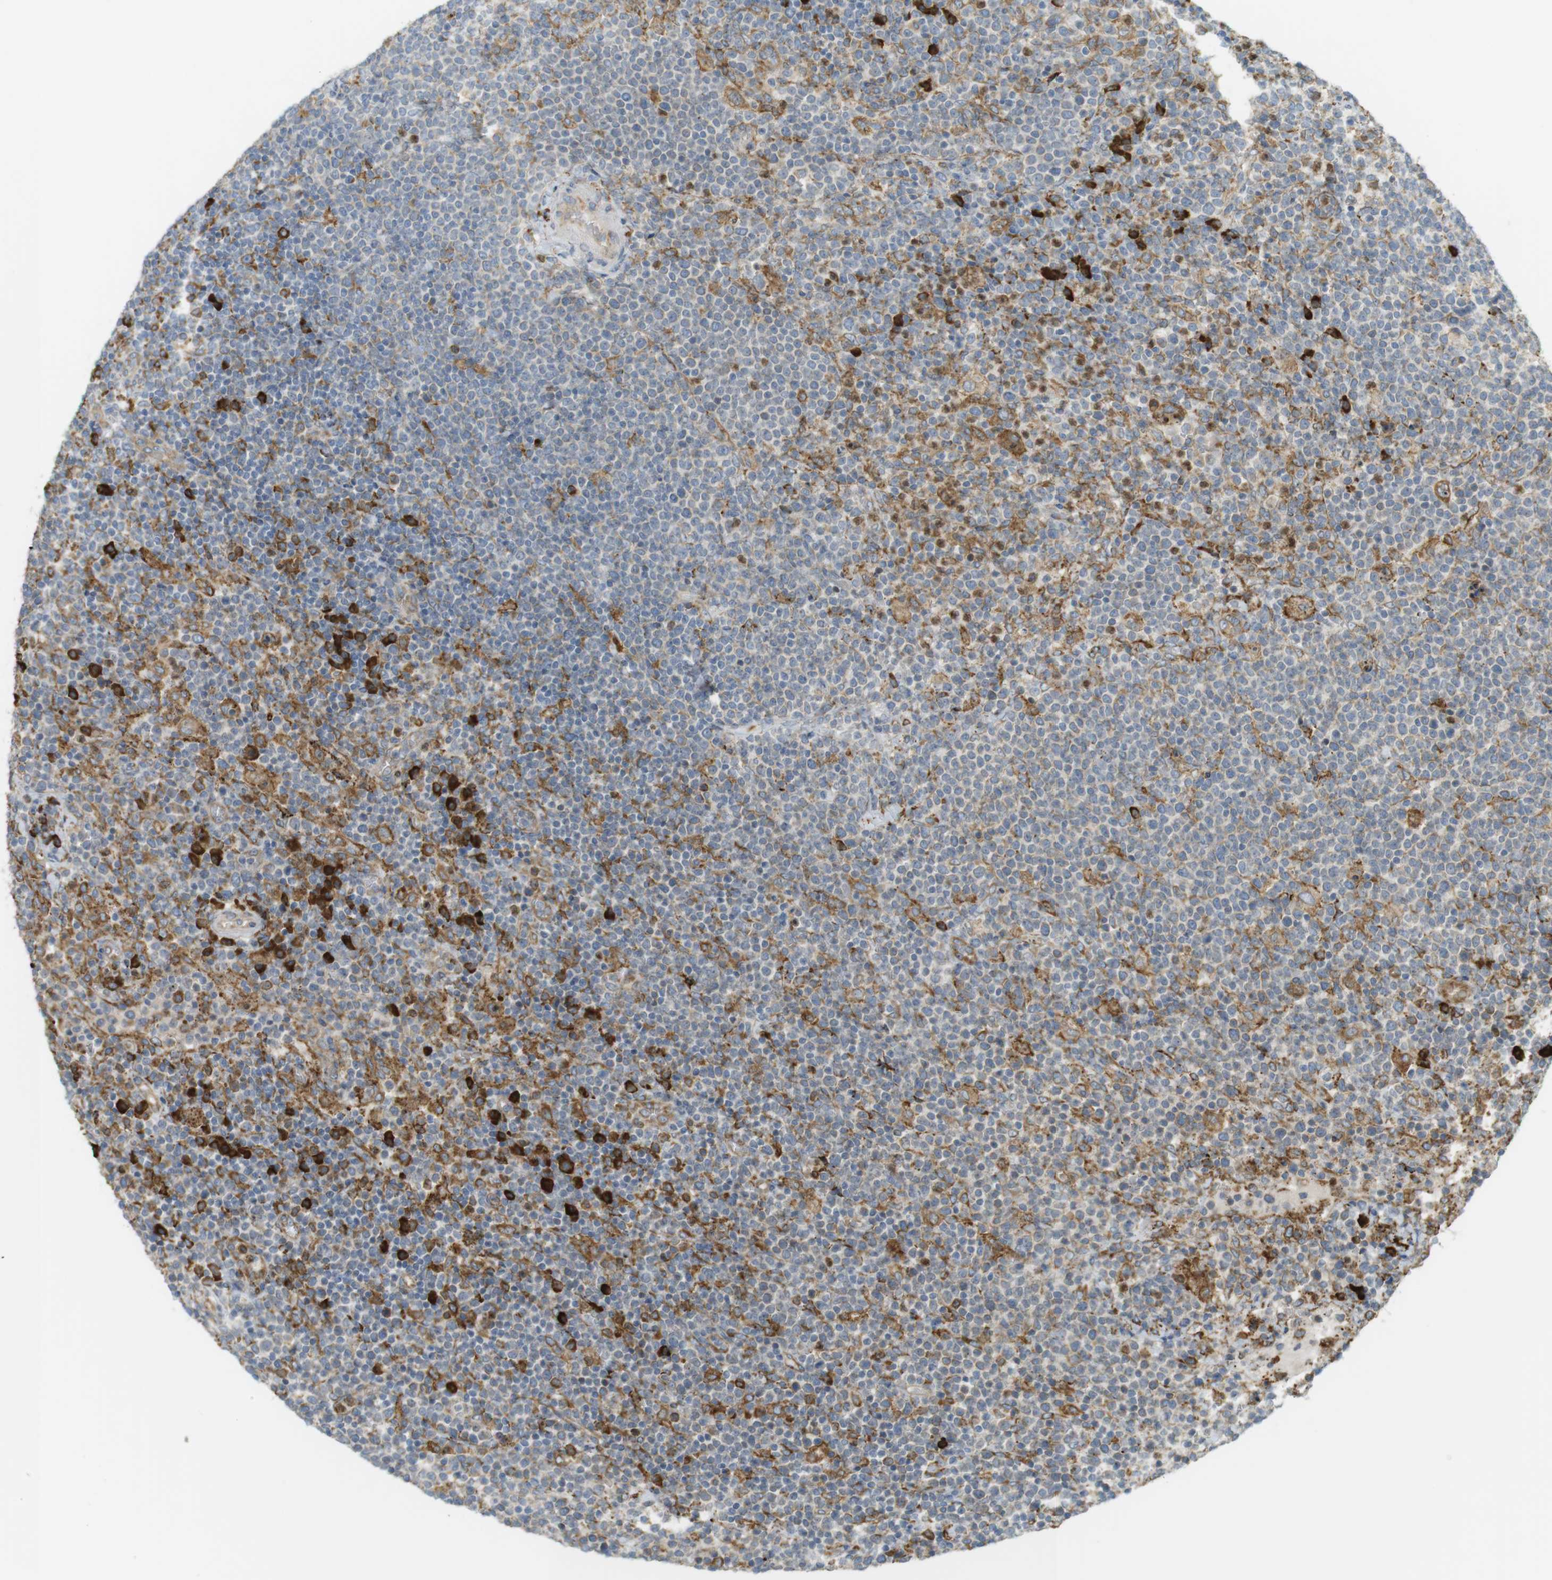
{"staining": {"intensity": "strong", "quantity": "<25%", "location": "cytoplasmic/membranous"}, "tissue": "lymphoma", "cell_type": "Tumor cells", "image_type": "cancer", "snomed": [{"axis": "morphology", "description": "Malignant lymphoma, non-Hodgkin's type, High grade"}, {"axis": "topography", "description": "Lymph node"}], "caption": "A photomicrograph of high-grade malignant lymphoma, non-Hodgkin's type stained for a protein displays strong cytoplasmic/membranous brown staining in tumor cells.", "gene": "MBOAT2", "patient": {"sex": "male", "age": 61}}